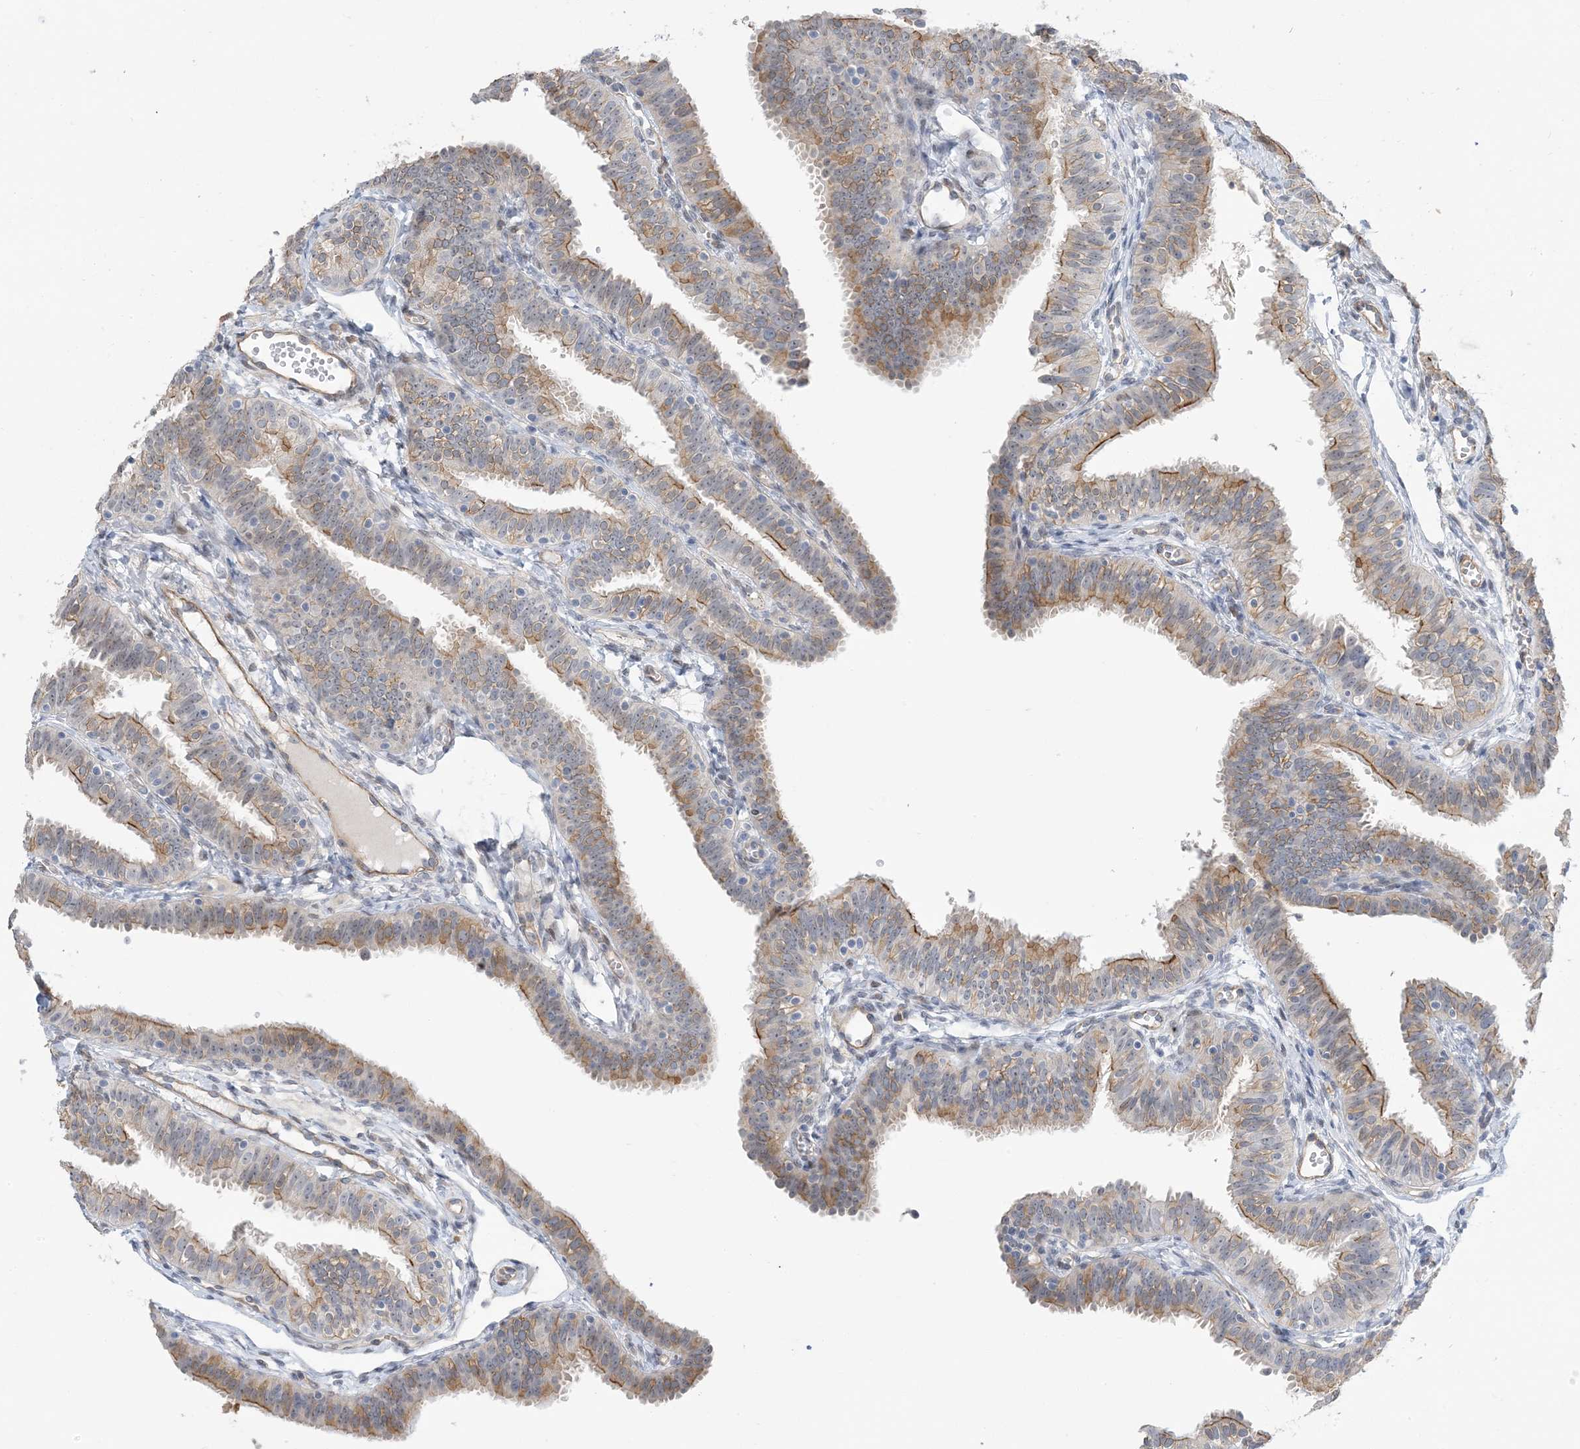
{"staining": {"intensity": "moderate", "quantity": "25%-75%", "location": "cytoplasmic/membranous"}, "tissue": "fallopian tube", "cell_type": "Glandular cells", "image_type": "normal", "snomed": [{"axis": "morphology", "description": "Normal tissue, NOS"}, {"axis": "topography", "description": "Fallopian tube"}], "caption": "A medium amount of moderate cytoplasmic/membranous expression is appreciated in approximately 25%-75% of glandular cells in benign fallopian tube. The protein of interest is shown in brown color, while the nuclei are stained blue.", "gene": "IL36B", "patient": {"sex": "female", "age": 35}}